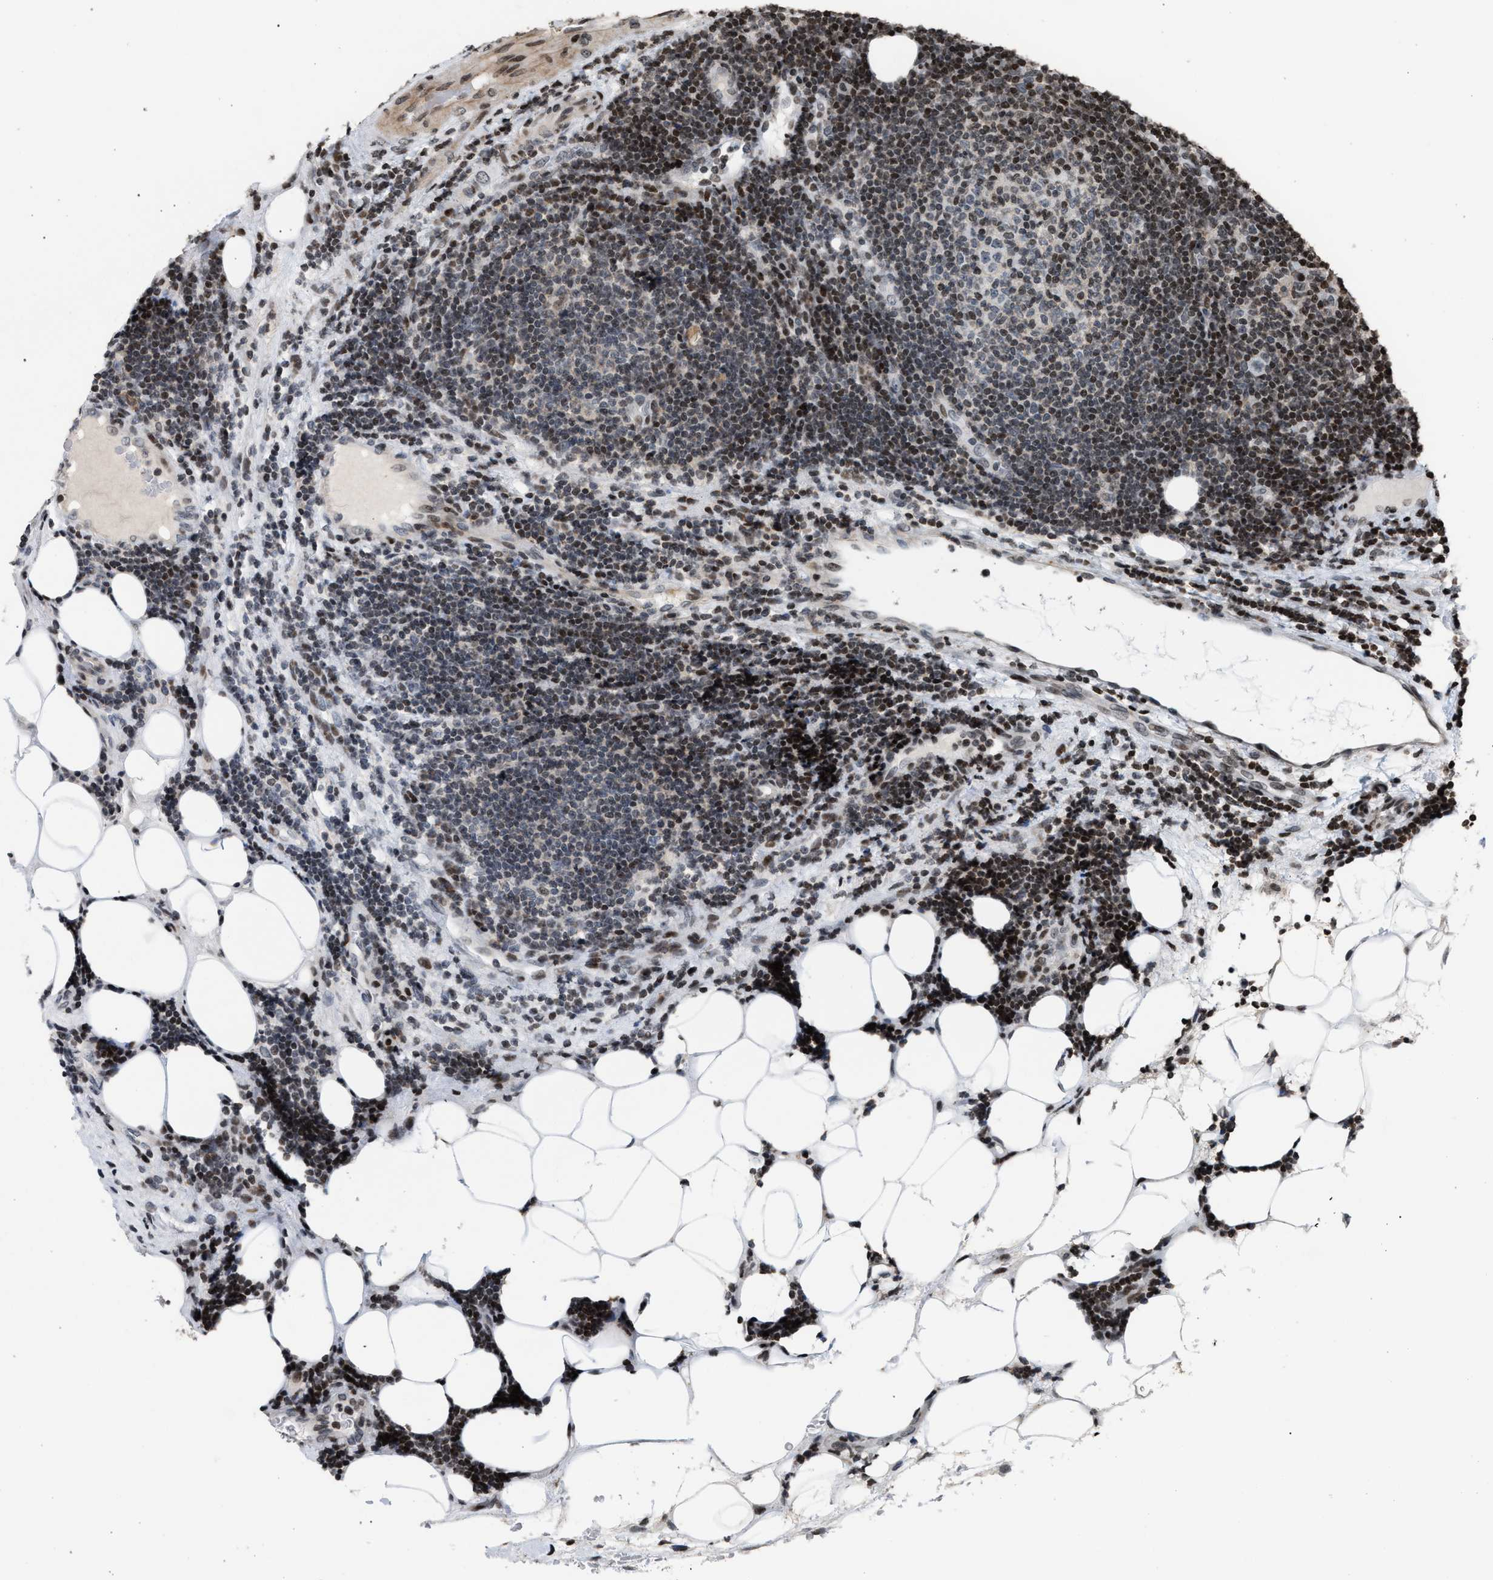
{"staining": {"intensity": "moderate", "quantity": "<25%", "location": "nuclear"}, "tissue": "lymphoma", "cell_type": "Tumor cells", "image_type": "cancer", "snomed": [{"axis": "morphology", "description": "Malignant lymphoma, non-Hodgkin's type, Low grade"}, {"axis": "topography", "description": "Lymph node"}], "caption": "About <25% of tumor cells in human malignant lymphoma, non-Hodgkin's type (low-grade) exhibit moderate nuclear protein staining as visualized by brown immunohistochemical staining.", "gene": "FOXD3", "patient": {"sex": "male", "age": 83}}